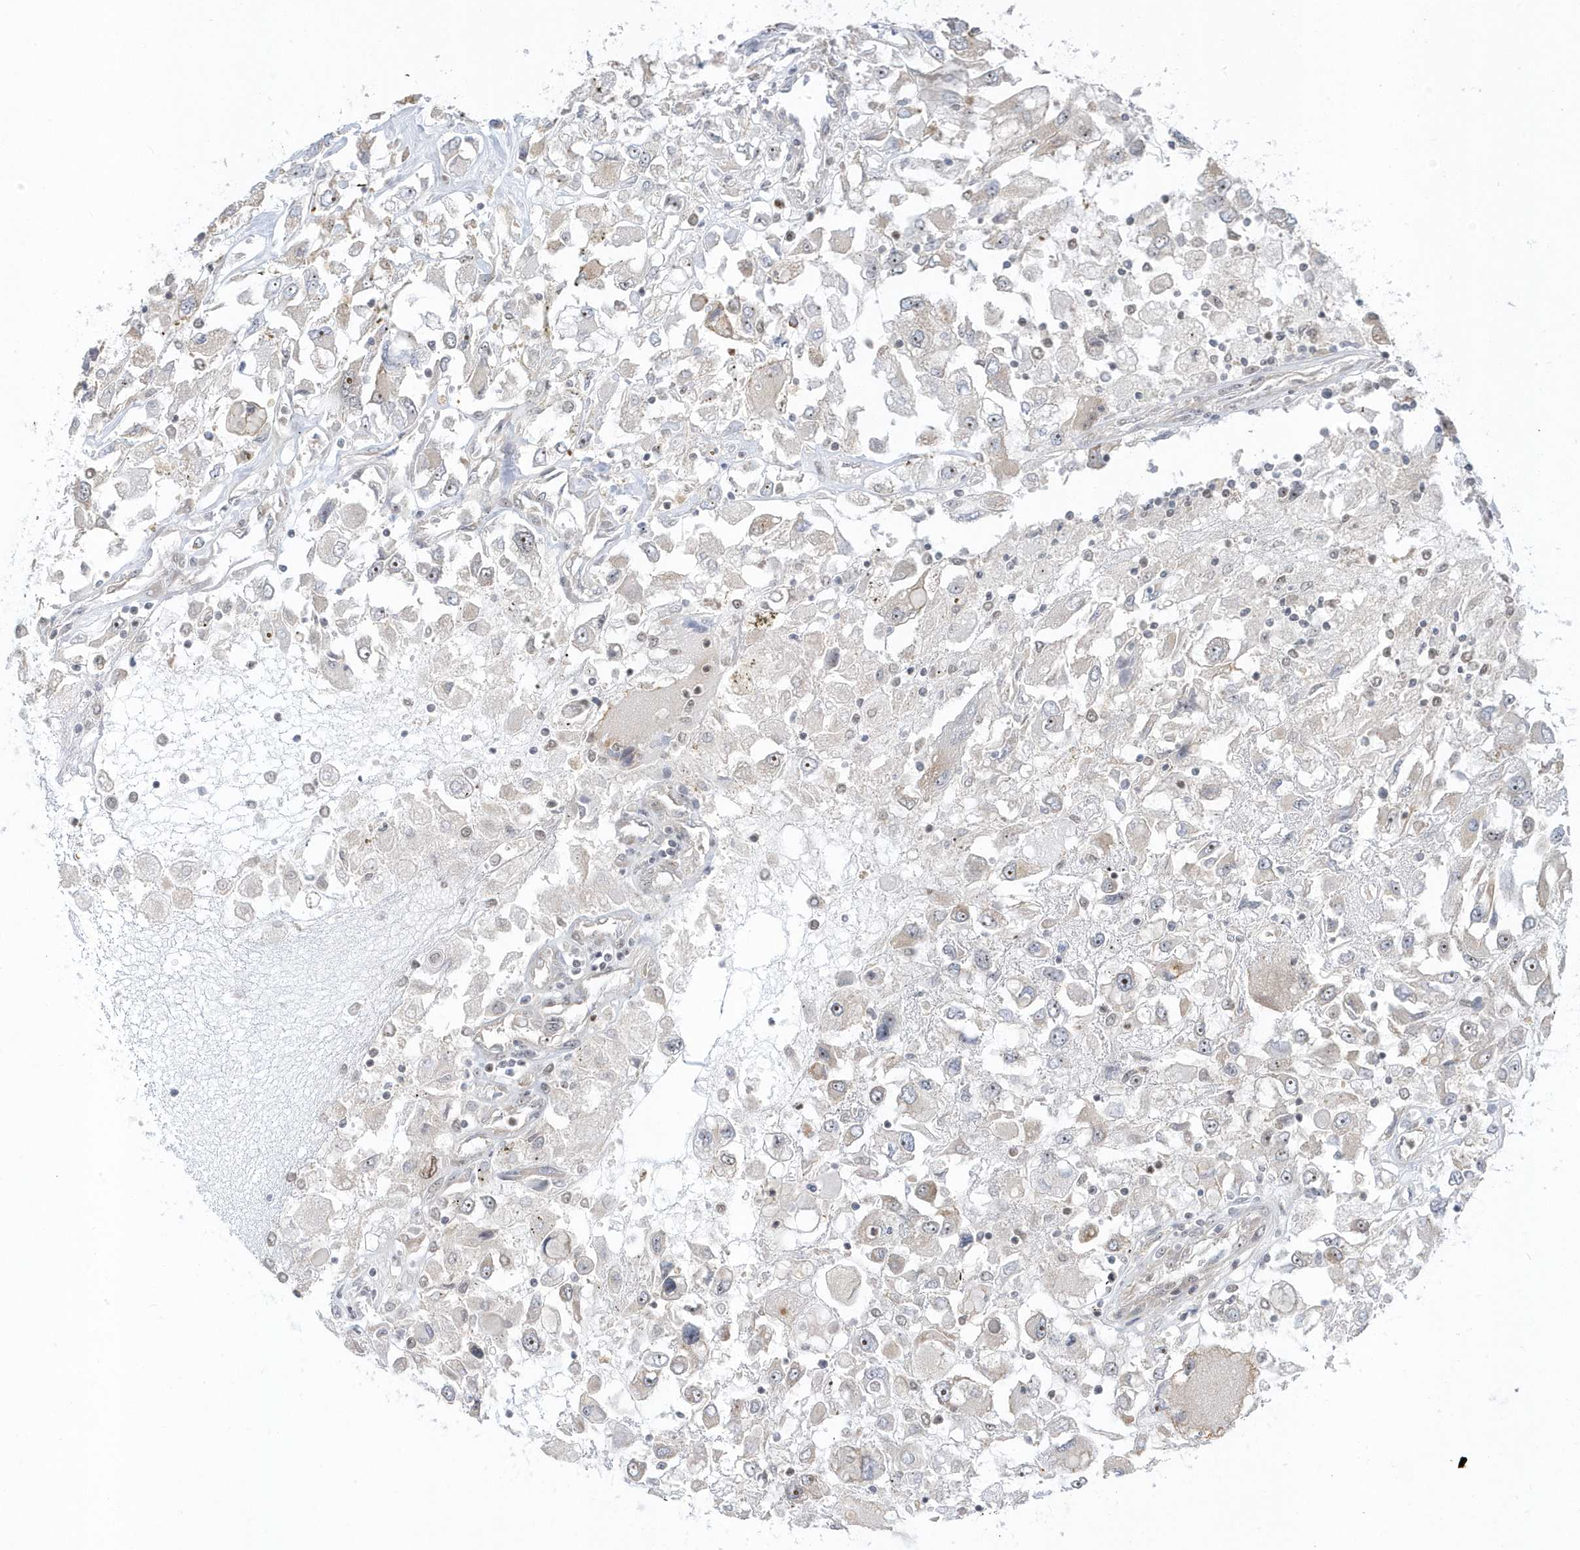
{"staining": {"intensity": "weak", "quantity": "<25%", "location": "nuclear"}, "tissue": "renal cancer", "cell_type": "Tumor cells", "image_type": "cancer", "snomed": [{"axis": "morphology", "description": "Adenocarcinoma, NOS"}, {"axis": "topography", "description": "Kidney"}], "caption": "The photomicrograph displays no significant expression in tumor cells of renal cancer (adenocarcinoma).", "gene": "ZNF740", "patient": {"sex": "female", "age": 52}}